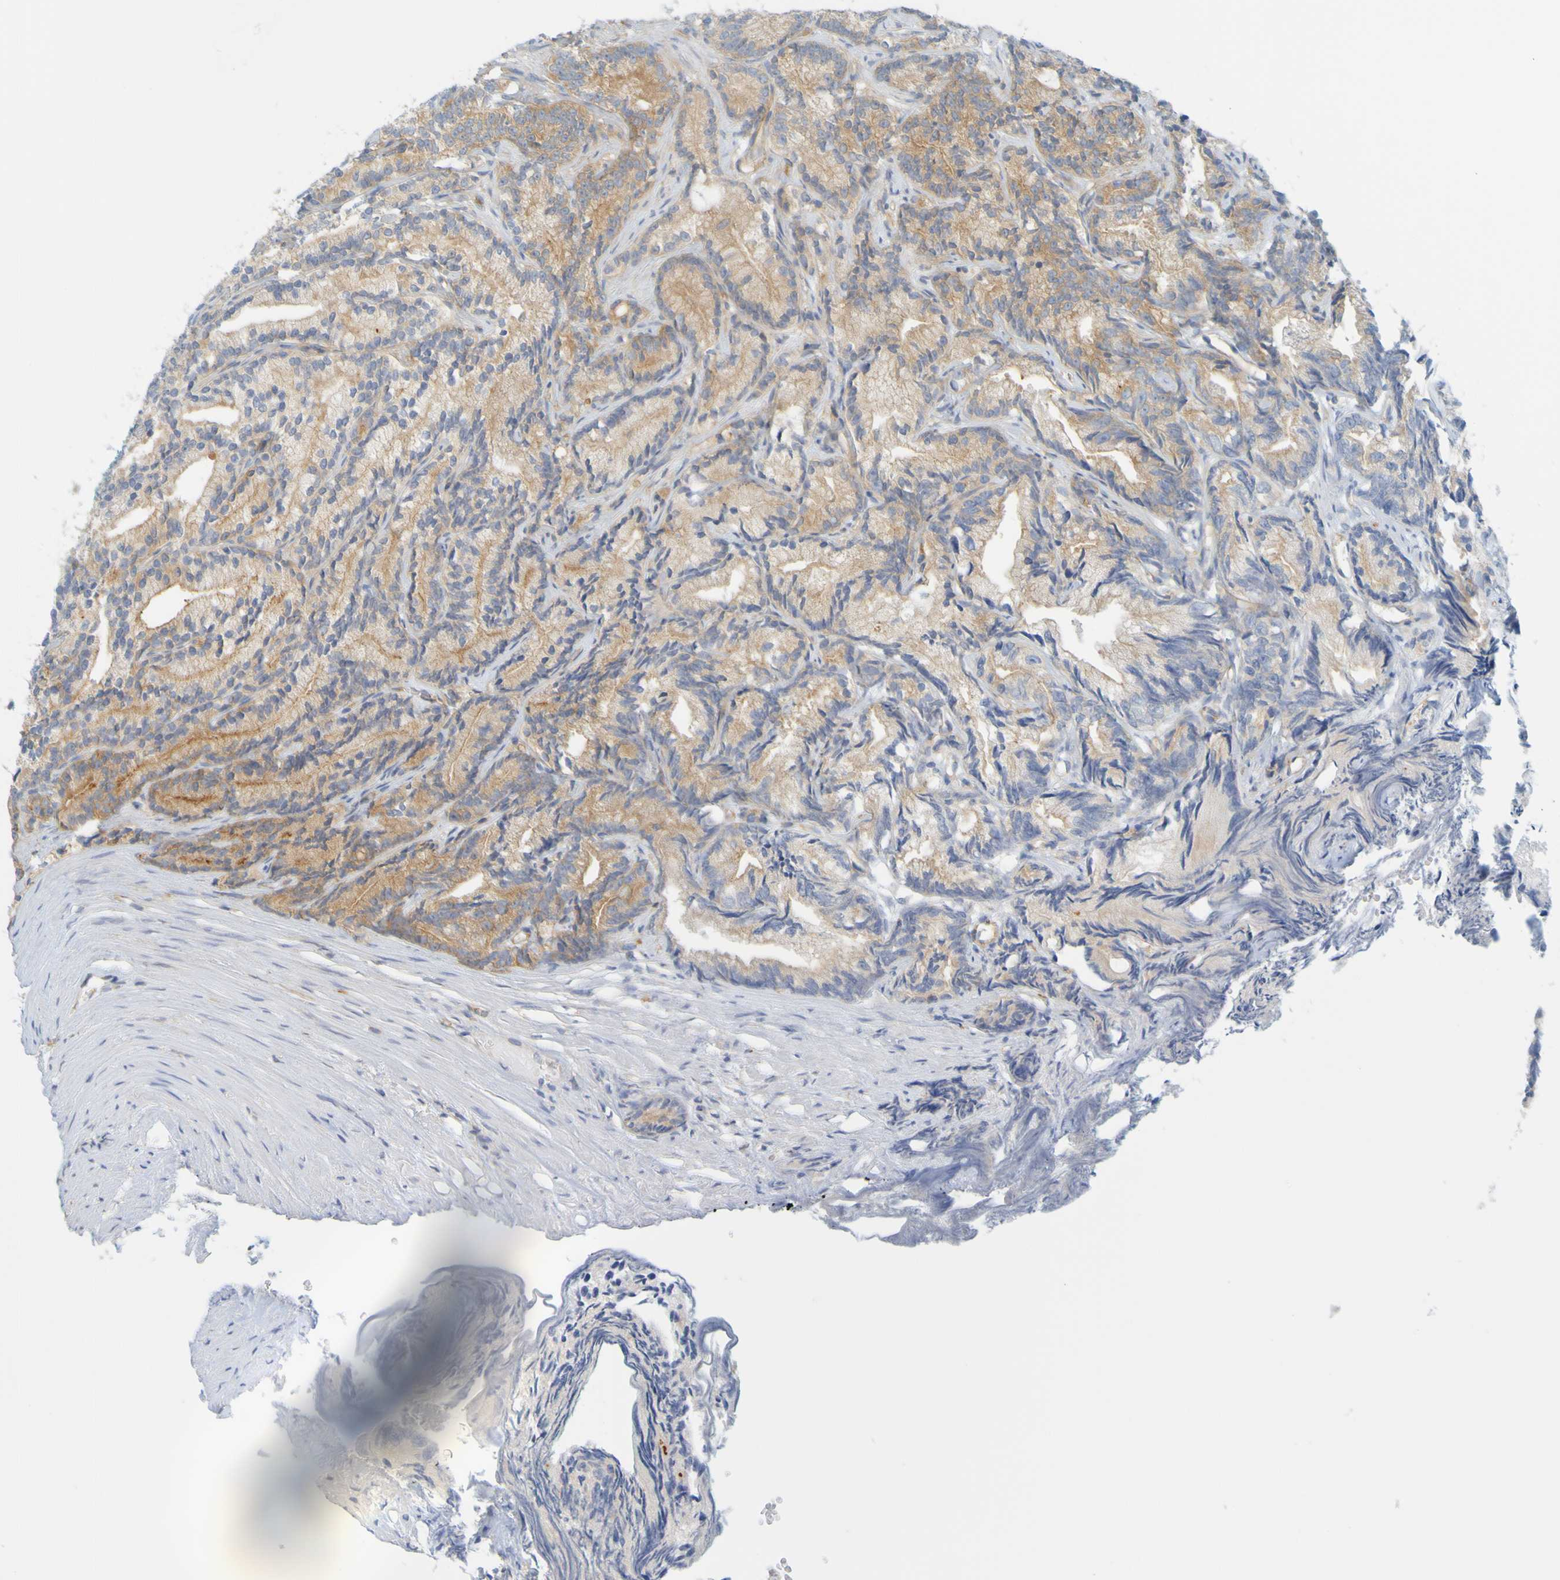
{"staining": {"intensity": "moderate", "quantity": ">75%", "location": "cytoplasmic/membranous"}, "tissue": "prostate cancer", "cell_type": "Tumor cells", "image_type": "cancer", "snomed": [{"axis": "morphology", "description": "Adenocarcinoma, Low grade"}, {"axis": "topography", "description": "Prostate"}], "caption": "The immunohistochemical stain highlights moderate cytoplasmic/membranous positivity in tumor cells of prostate low-grade adenocarcinoma tissue.", "gene": "APPL1", "patient": {"sex": "male", "age": 89}}